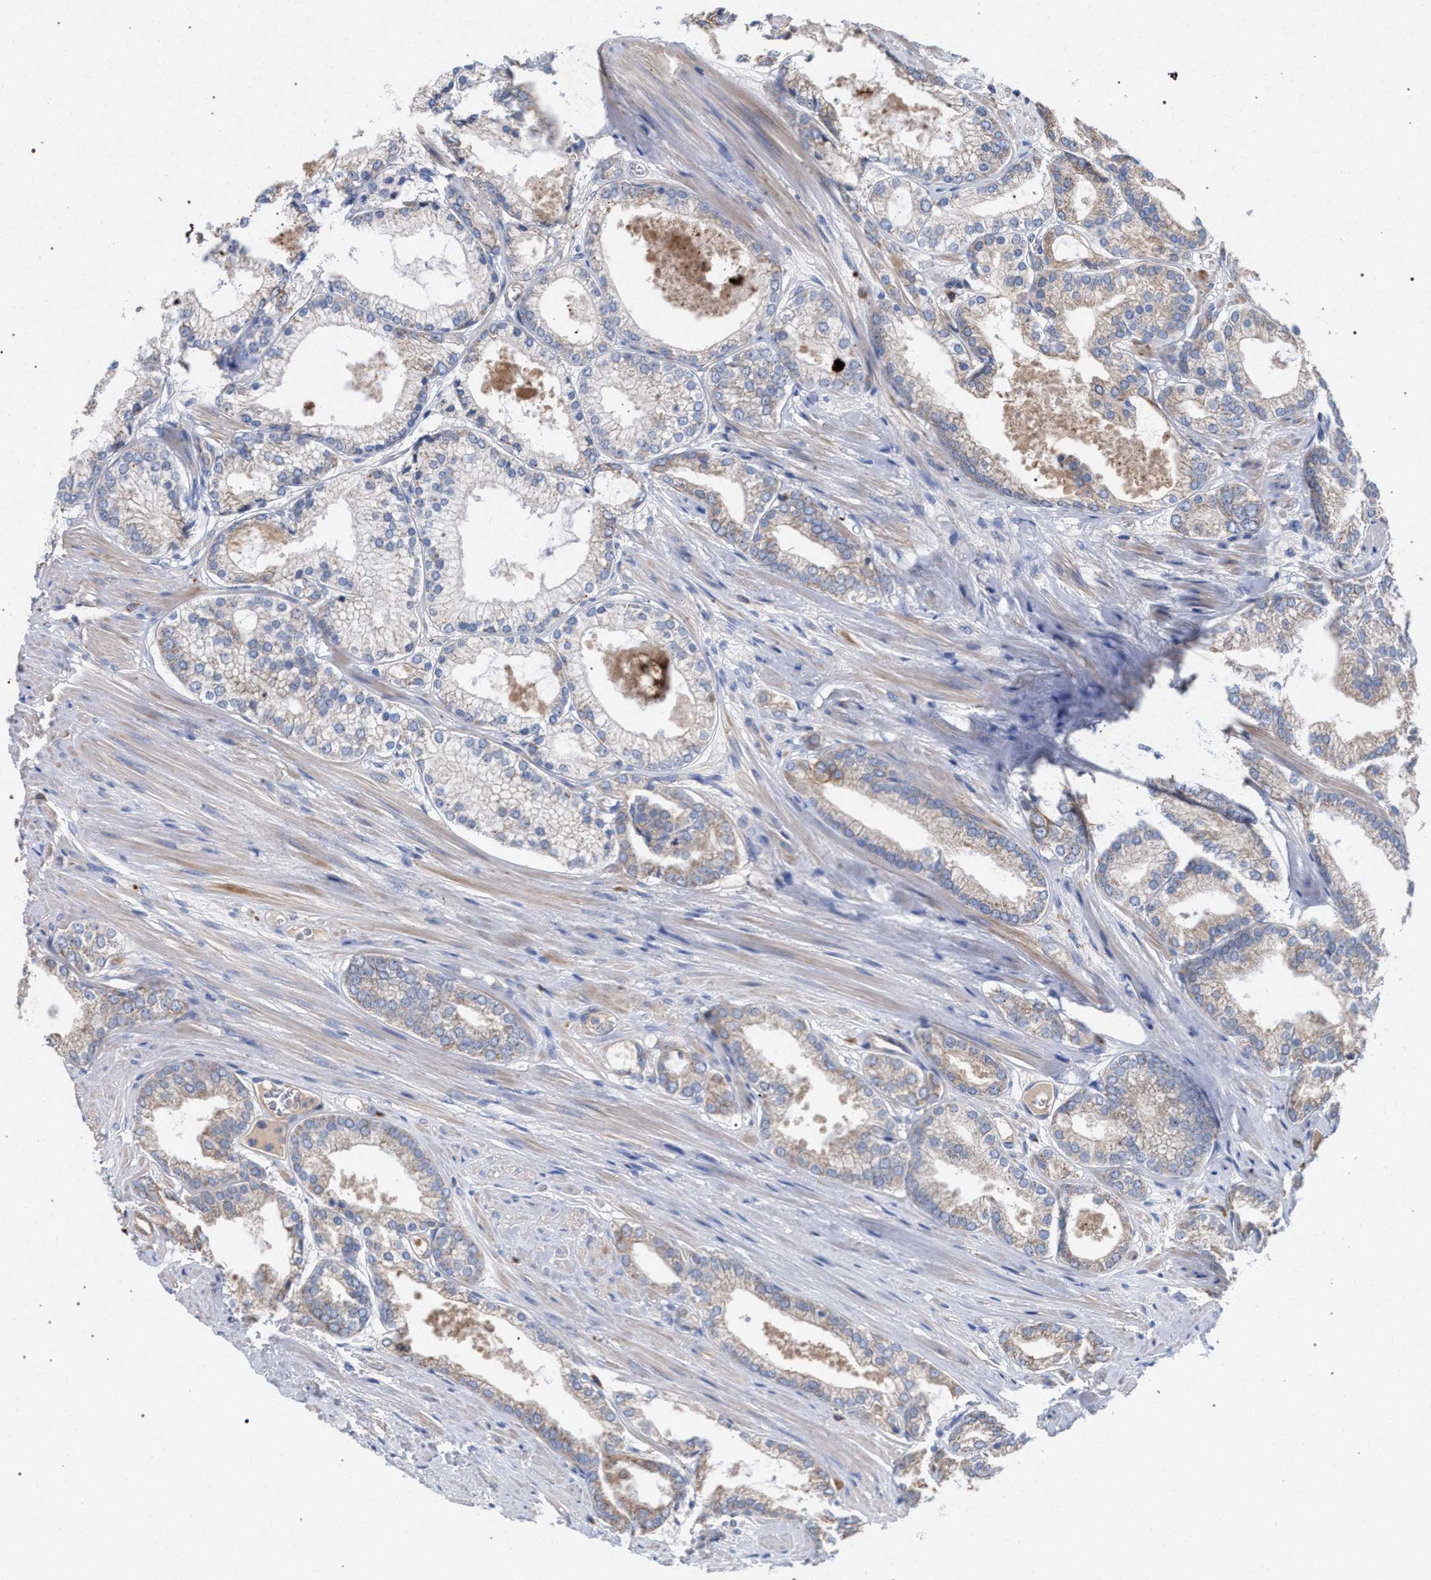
{"staining": {"intensity": "weak", "quantity": "<25%", "location": "cytoplasmic/membranous"}, "tissue": "prostate cancer", "cell_type": "Tumor cells", "image_type": "cancer", "snomed": [{"axis": "morphology", "description": "Adenocarcinoma, High grade"}, {"axis": "topography", "description": "Prostate"}], "caption": "Prostate cancer (high-grade adenocarcinoma) was stained to show a protein in brown. There is no significant expression in tumor cells.", "gene": "BCL2L12", "patient": {"sex": "male", "age": 61}}